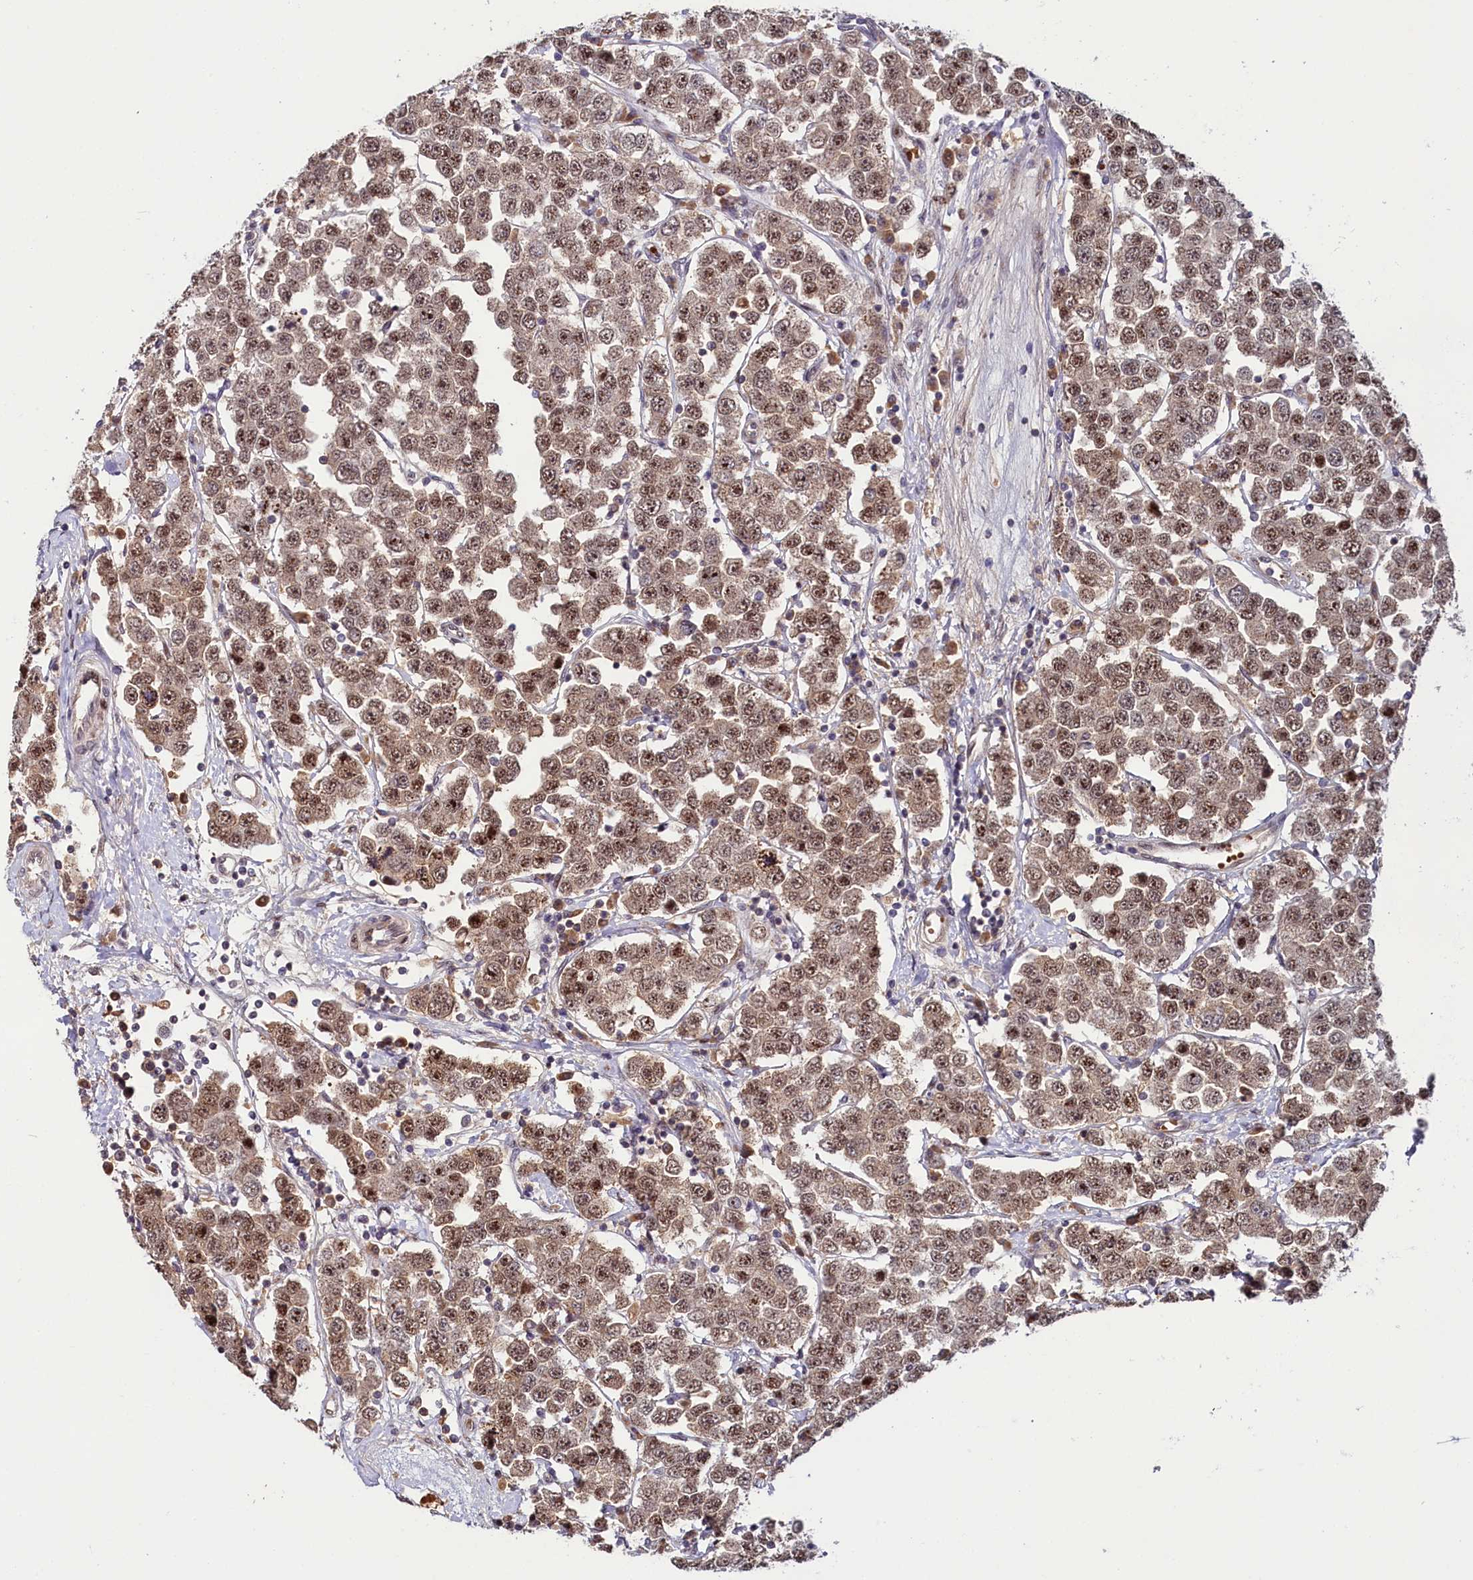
{"staining": {"intensity": "moderate", "quantity": ">75%", "location": "cytoplasmic/membranous,nuclear"}, "tissue": "testis cancer", "cell_type": "Tumor cells", "image_type": "cancer", "snomed": [{"axis": "morphology", "description": "Seminoma, NOS"}, {"axis": "topography", "description": "Testis"}], "caption": "Immunohistochemical staining of human testis cancer shows medium levels of moderate cytoplasmic/membranous and nuclear expression in about >75% of tumor cells.", "gene": "N4BP2L1", "patient": {"sex": "male", "age": 28}}